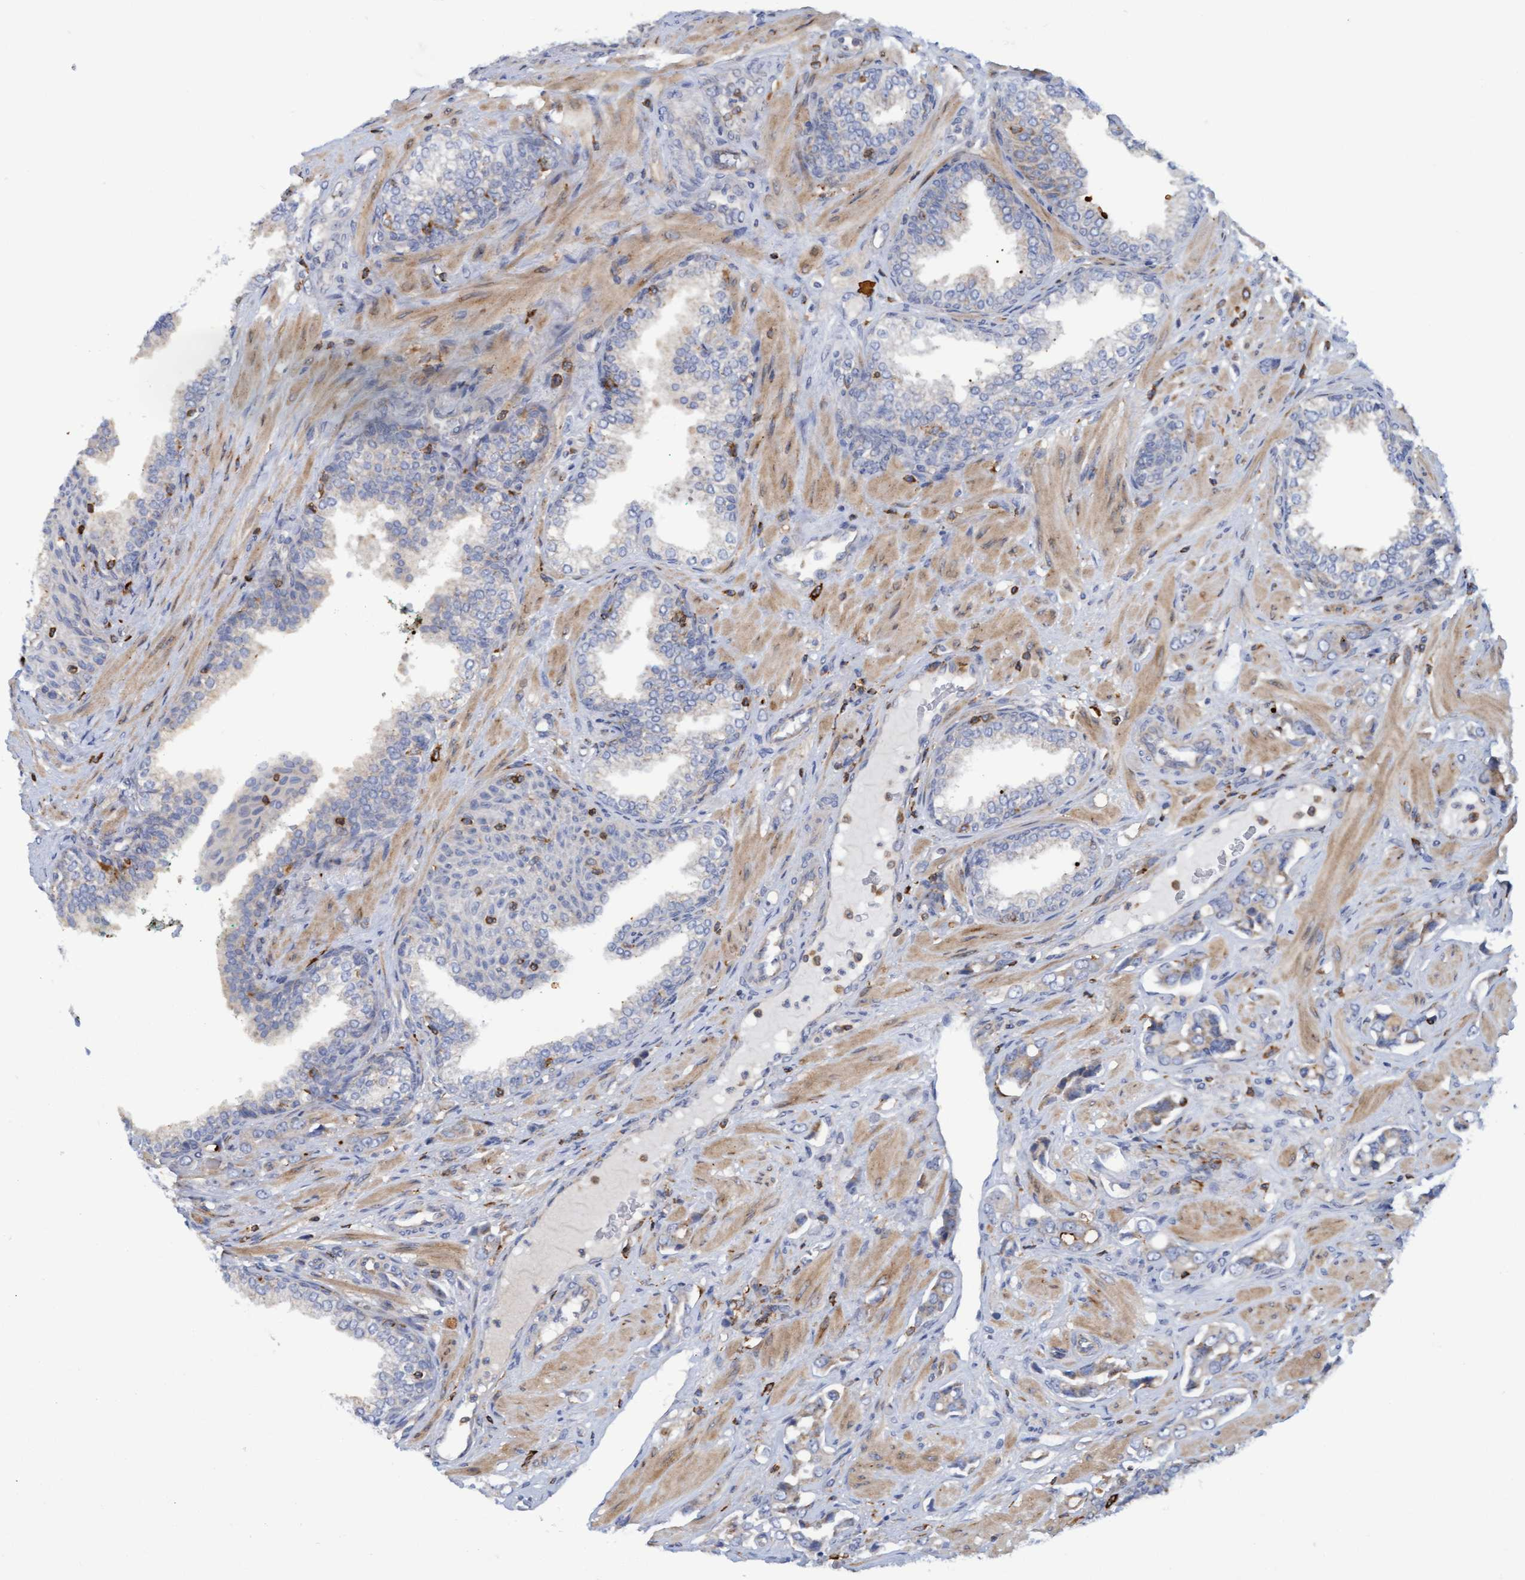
{"staining": {"intensity": "weak", "quantity": "<25%", "location": "cytoplasmic/membranous"}, "tissue": "prostate cancer", "cell_type": "Tumor cells", "image_type": "cancer", "snomed": [{"axis": "morphology", "description": "Adenocarcinoma, High grade"}, {"axis": "topography", "description": "Prostate"}], "caption": "The immunohistochemistry micrograph has no significant staining in tumor cells of prostate cancer tissue. (Stains: DAB immunohistochemistry with hematoxylin counter stain, Microscopy: brightfield microscopy at high magnification).", "gene": "FNBP1", "patient": {"sex": "male", "age": 52}}